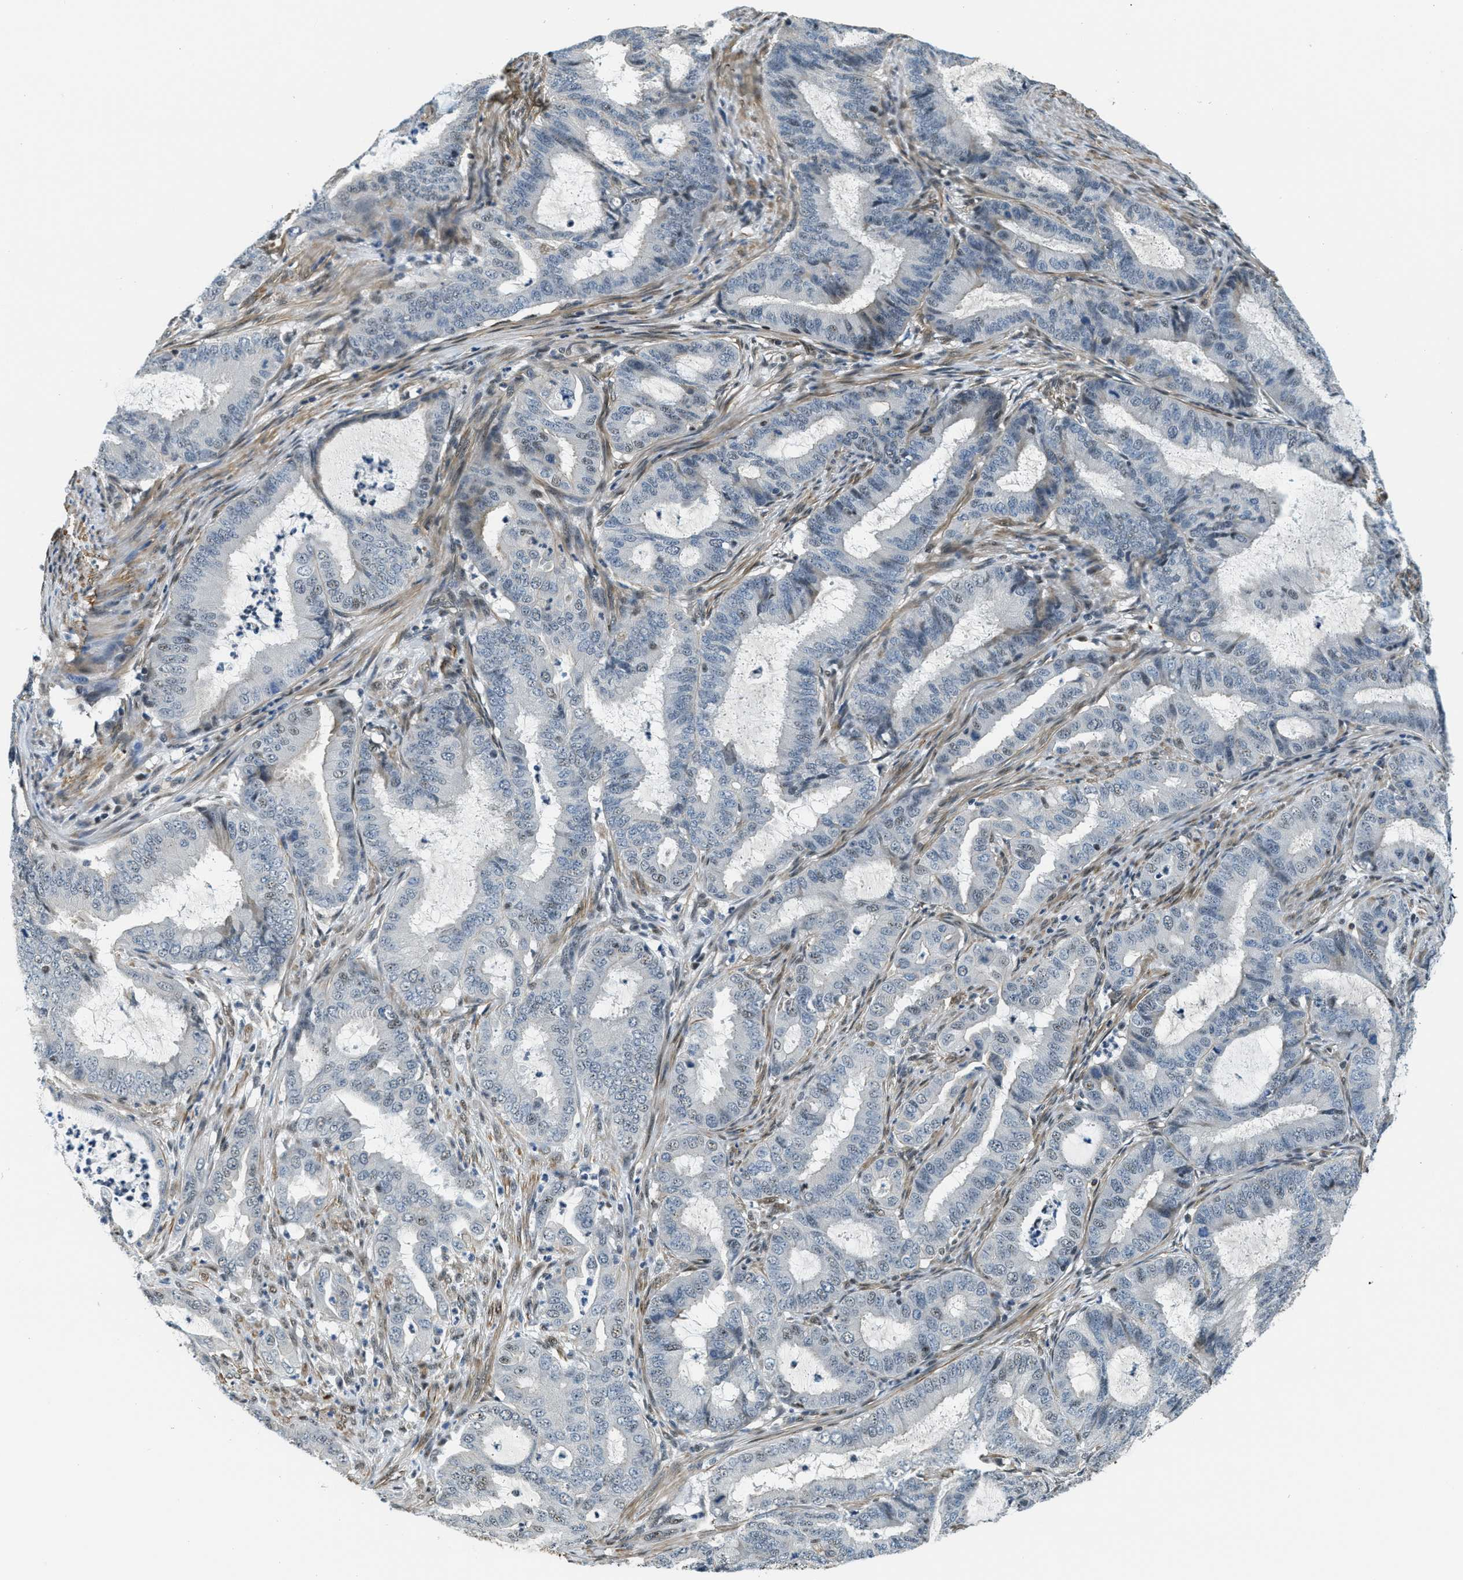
{"staining": {"intensity": "weak", "quantity": "<25%", "location": "nuclear"}, "tissue": "endometrial cancer", "cell_type": "Tumor cells", "image_type": "cancer", "snomed": [{"axis": "morphology", "description": "Adenocarcinoma, NOS"}, {"axis": "topography", "description": "Endometrium"}], "caption": "Immunohistochemistry (IHC) photomicrograph of endometrial cancer (adenocarcinoma) stained for a protein (brown), which exhibits no positivity in tumor cells.", "gene": "CFAP36", "patient": {"sex": "female", "age": 70}}